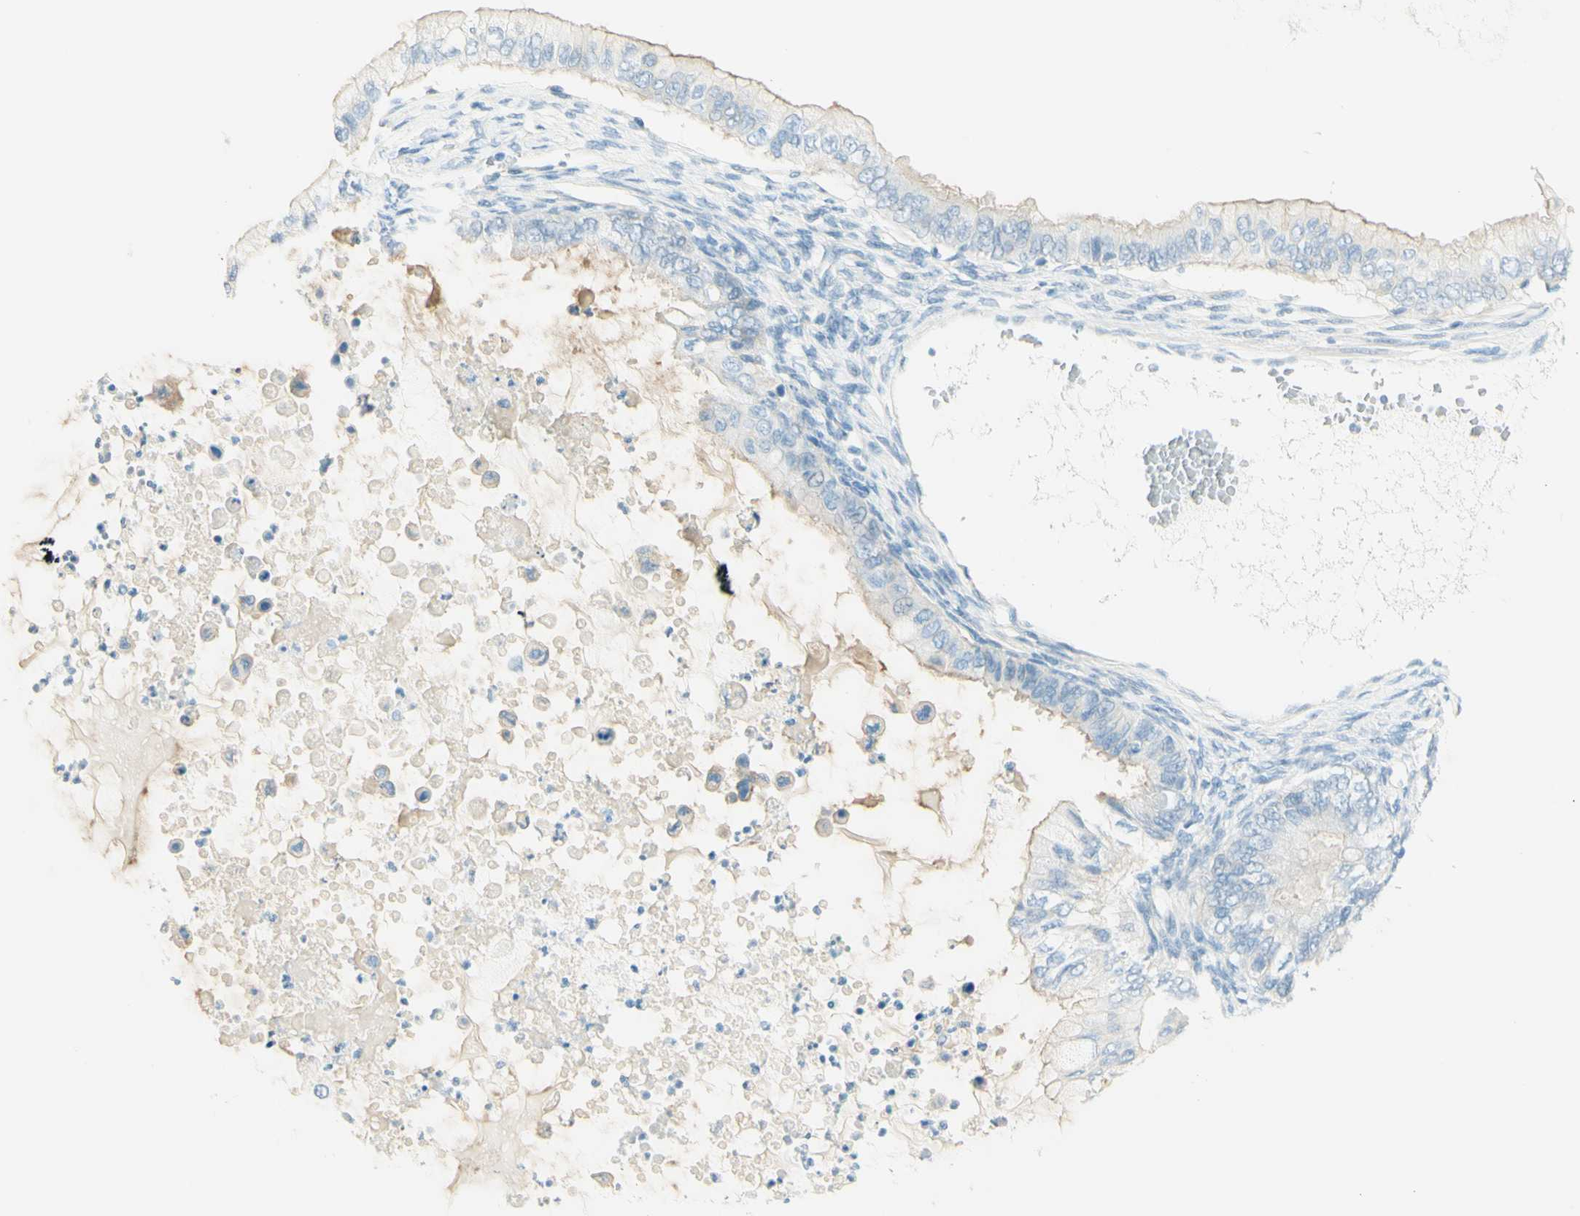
{"staining": {"intensity": "negative", "quantity": "none", "location": "none"}, "tissue": "ovarian cancer", "cell_type": "Tumor cells", "image_type": "cancer", "snomed": [{"axis": "morphology", "description": "Cystadenocarcinoma, mucinous, NOS"}, {"axis": "topography", "description": "Ovary"}], "caption": "DAB (3,3'-diaminobenzidine) immunohistochemical staining of ovarian mucinous cystadenocarcinoma displays no significant staining in tumor cells.", "gene": "TMEM132D", "patient": {"sex": "female", "age": 80}}